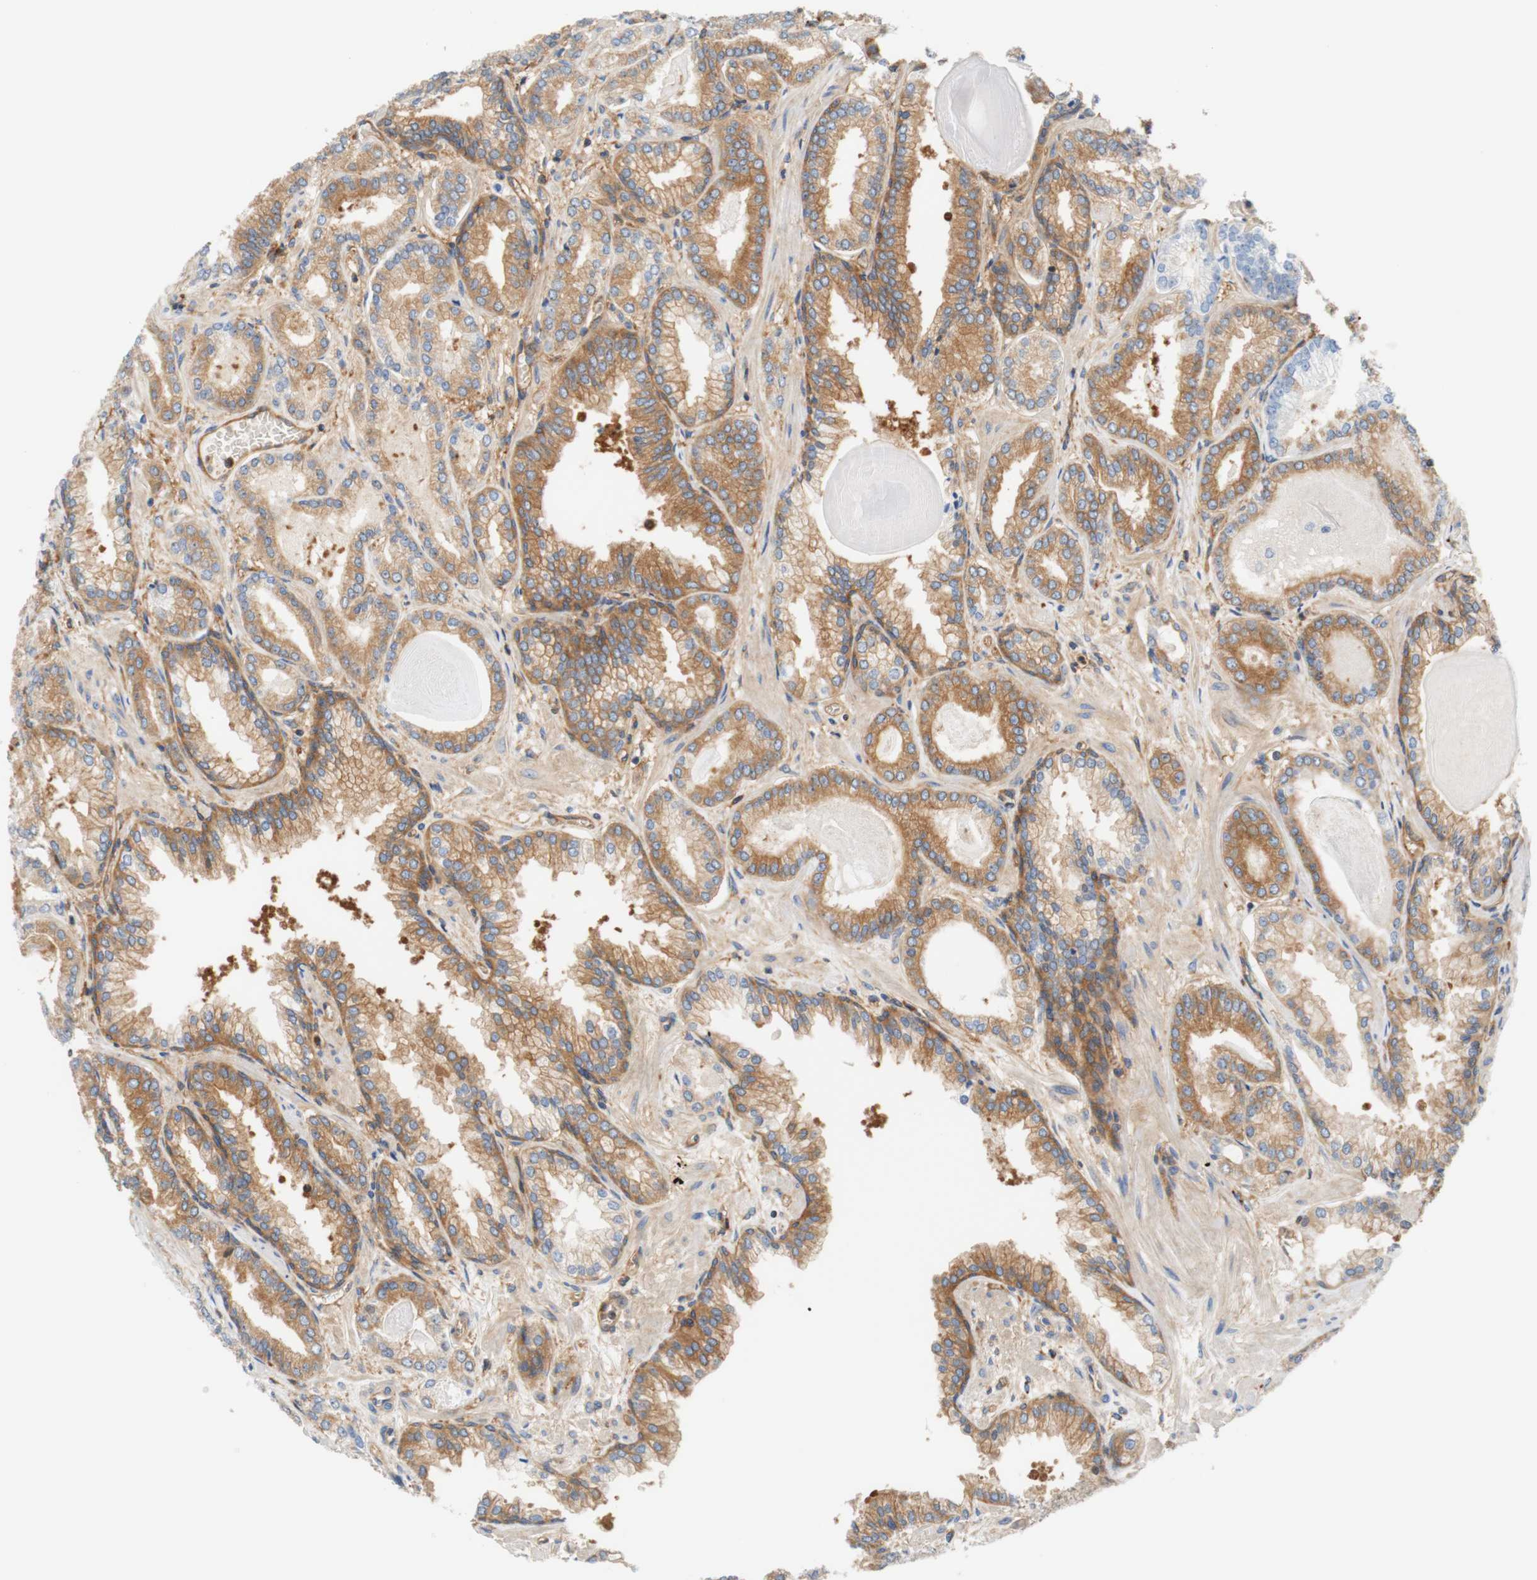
{"staining": {"intensity": "moderate", "quantity": "25%-75%", "location": "cytoplasmic/membranous"}, "tissue": "prostate cancer", "cell_type": "Tumor cells", "image_type": "cancer", "snomed": [{"axis": "morphology", "description": "Adenocarcinoma, Low grade"}, {"axis": "topography", "description": "Prostate"}], "caption": "Prostate cancer (low-grade adenocarcinoma) stained for a protein reveals moderate cytoplasmic/membranous positivity in tumor cells.", "gene": "STOM", "patient": {"sex": "male", "age": 59}}